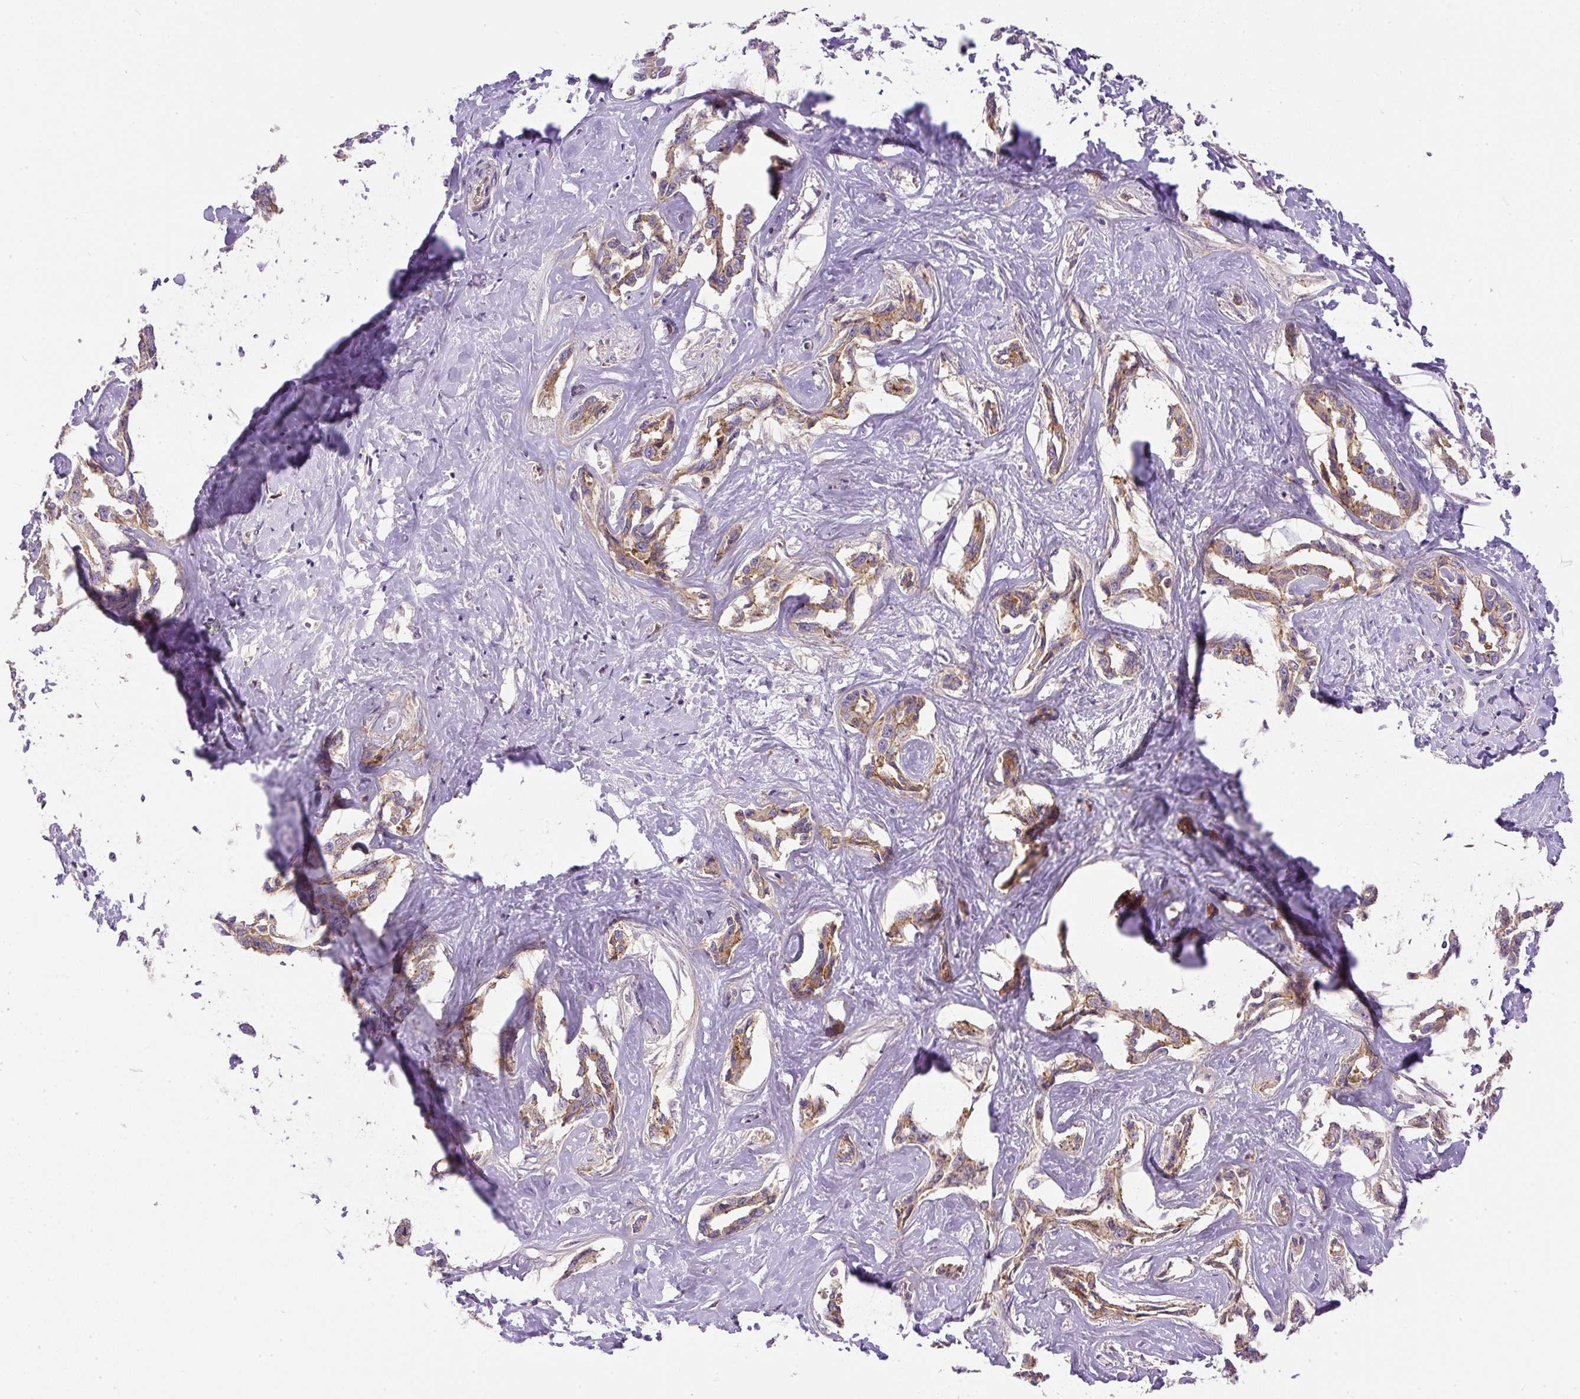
{"staining": {"intensity": "weak", "quantity": ">75%", "location": "cytoplasmic/membranous"}, "tissue": "liver cancer", "cell_type": "Tumor cells", "image_type": "cancer", "snomed": [{"axis": "morphology", "description": "Cholangiocarcinoma"}, {"axis": "topography", "description": "Liver"}], "caption": "Immunohistochemistry (IHC) of human liver cancer reveals low levels of weak cytoplasmic/membranous expression in approximately >75% of tumor cells. Using DAB (brown) and hematoxylin (blue) stains, captured at high magnification using brightfield microscopy.", "gene": "DAPK1", "patient": {"sex": "male", "age": 59}}